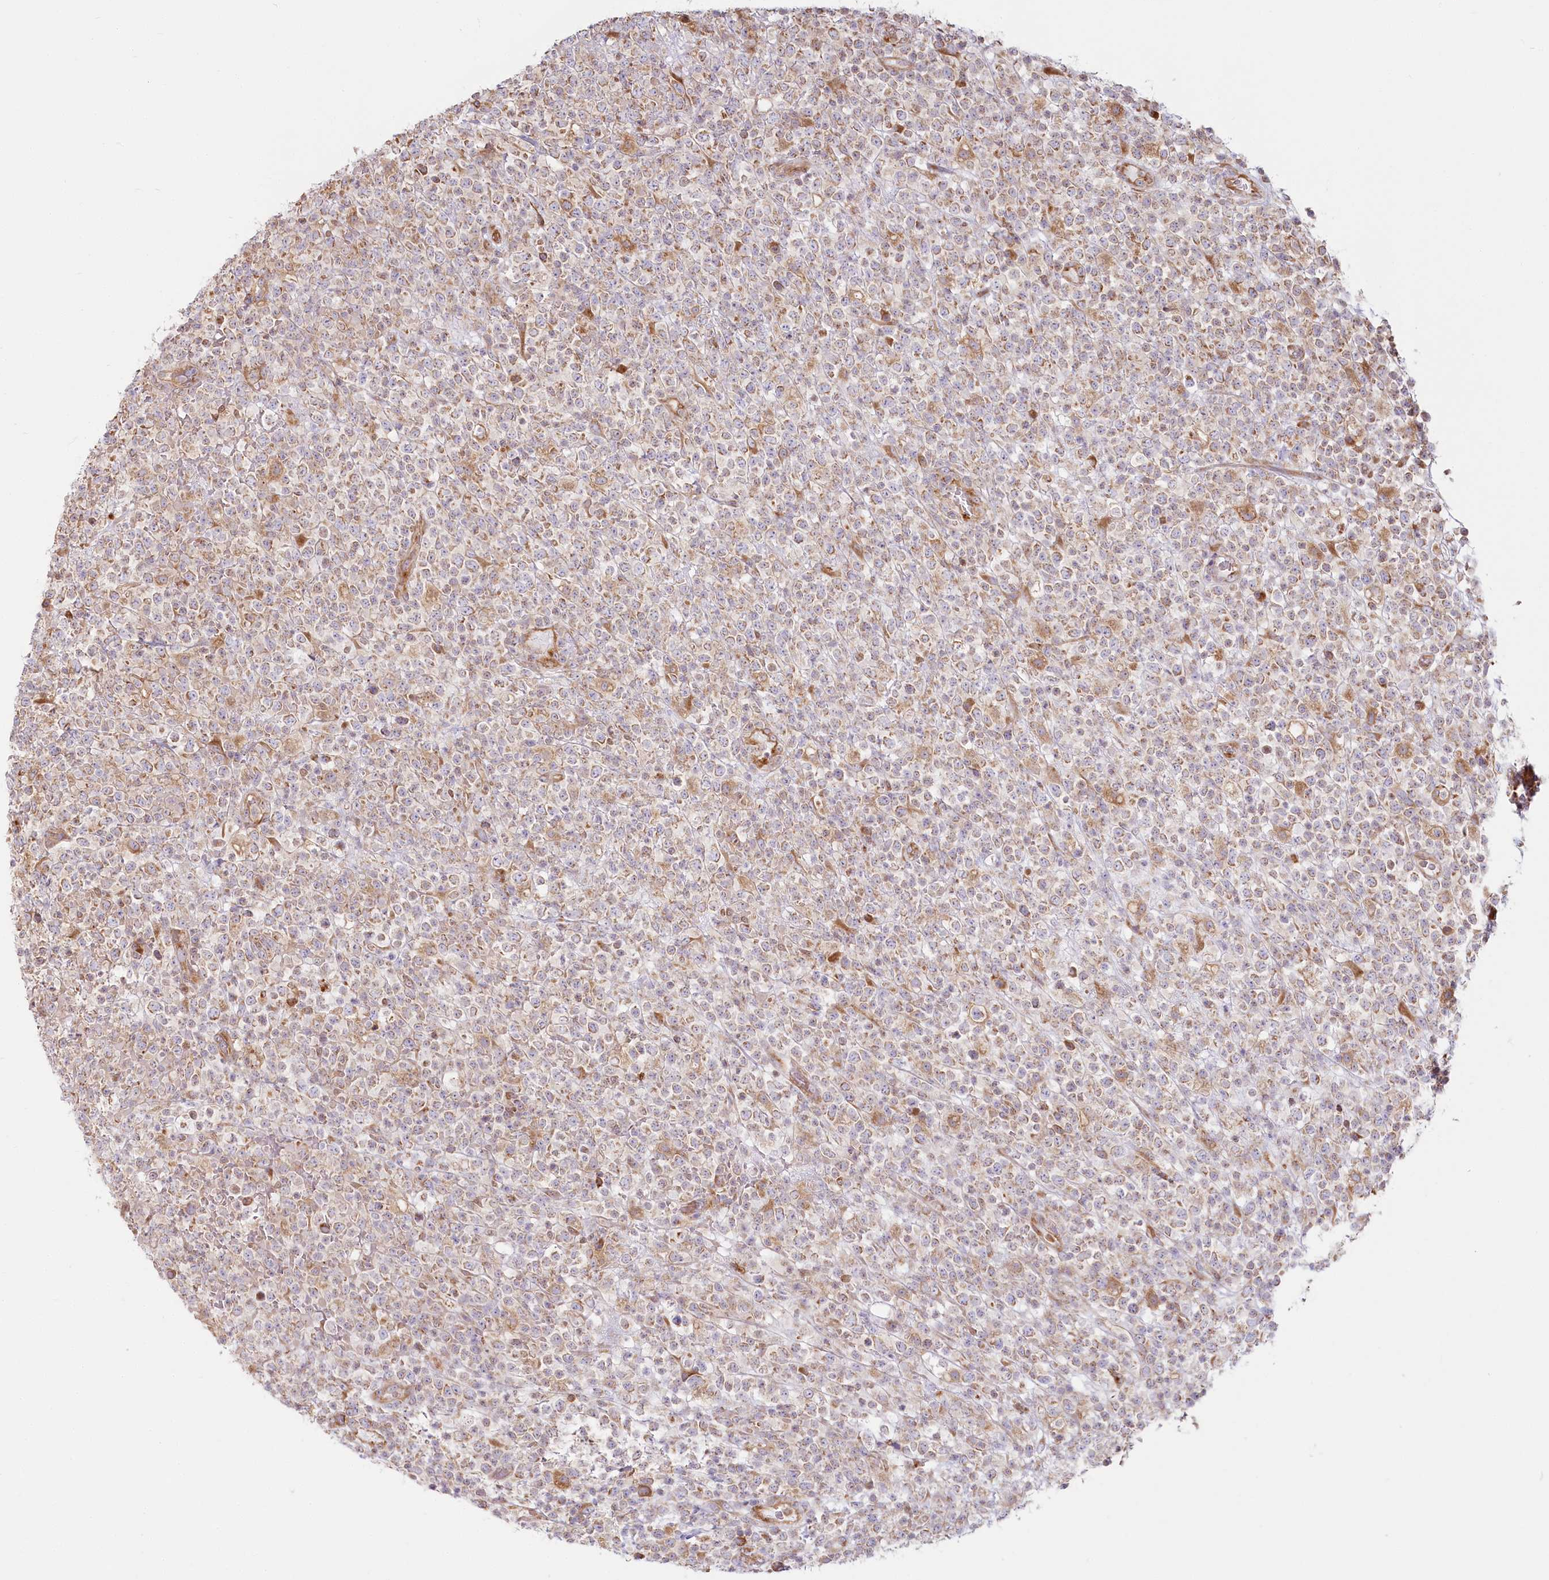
{"staining": {"intensity": "moderate", "quantity": "25%-75%", "location": "cytoplasmic/membranous"}, "tissue": "lymphoma", "cell_type": "Tumor cells", "image_type": "cancer", "snomed": [{"axis": "morphology", "description": "Malignant lymphoma, non-Hodgkin's type, High grade"}, {"axis": "topography", "description": "Colon"}], "caption": "The histopathology image exhibits staining of lymphoma, revealing moderate cytoplasmic/membranous protein staining (brown color) within tumor cells.", "gene": "HARS2", "patient": {"sex": "female", "age": 53}}